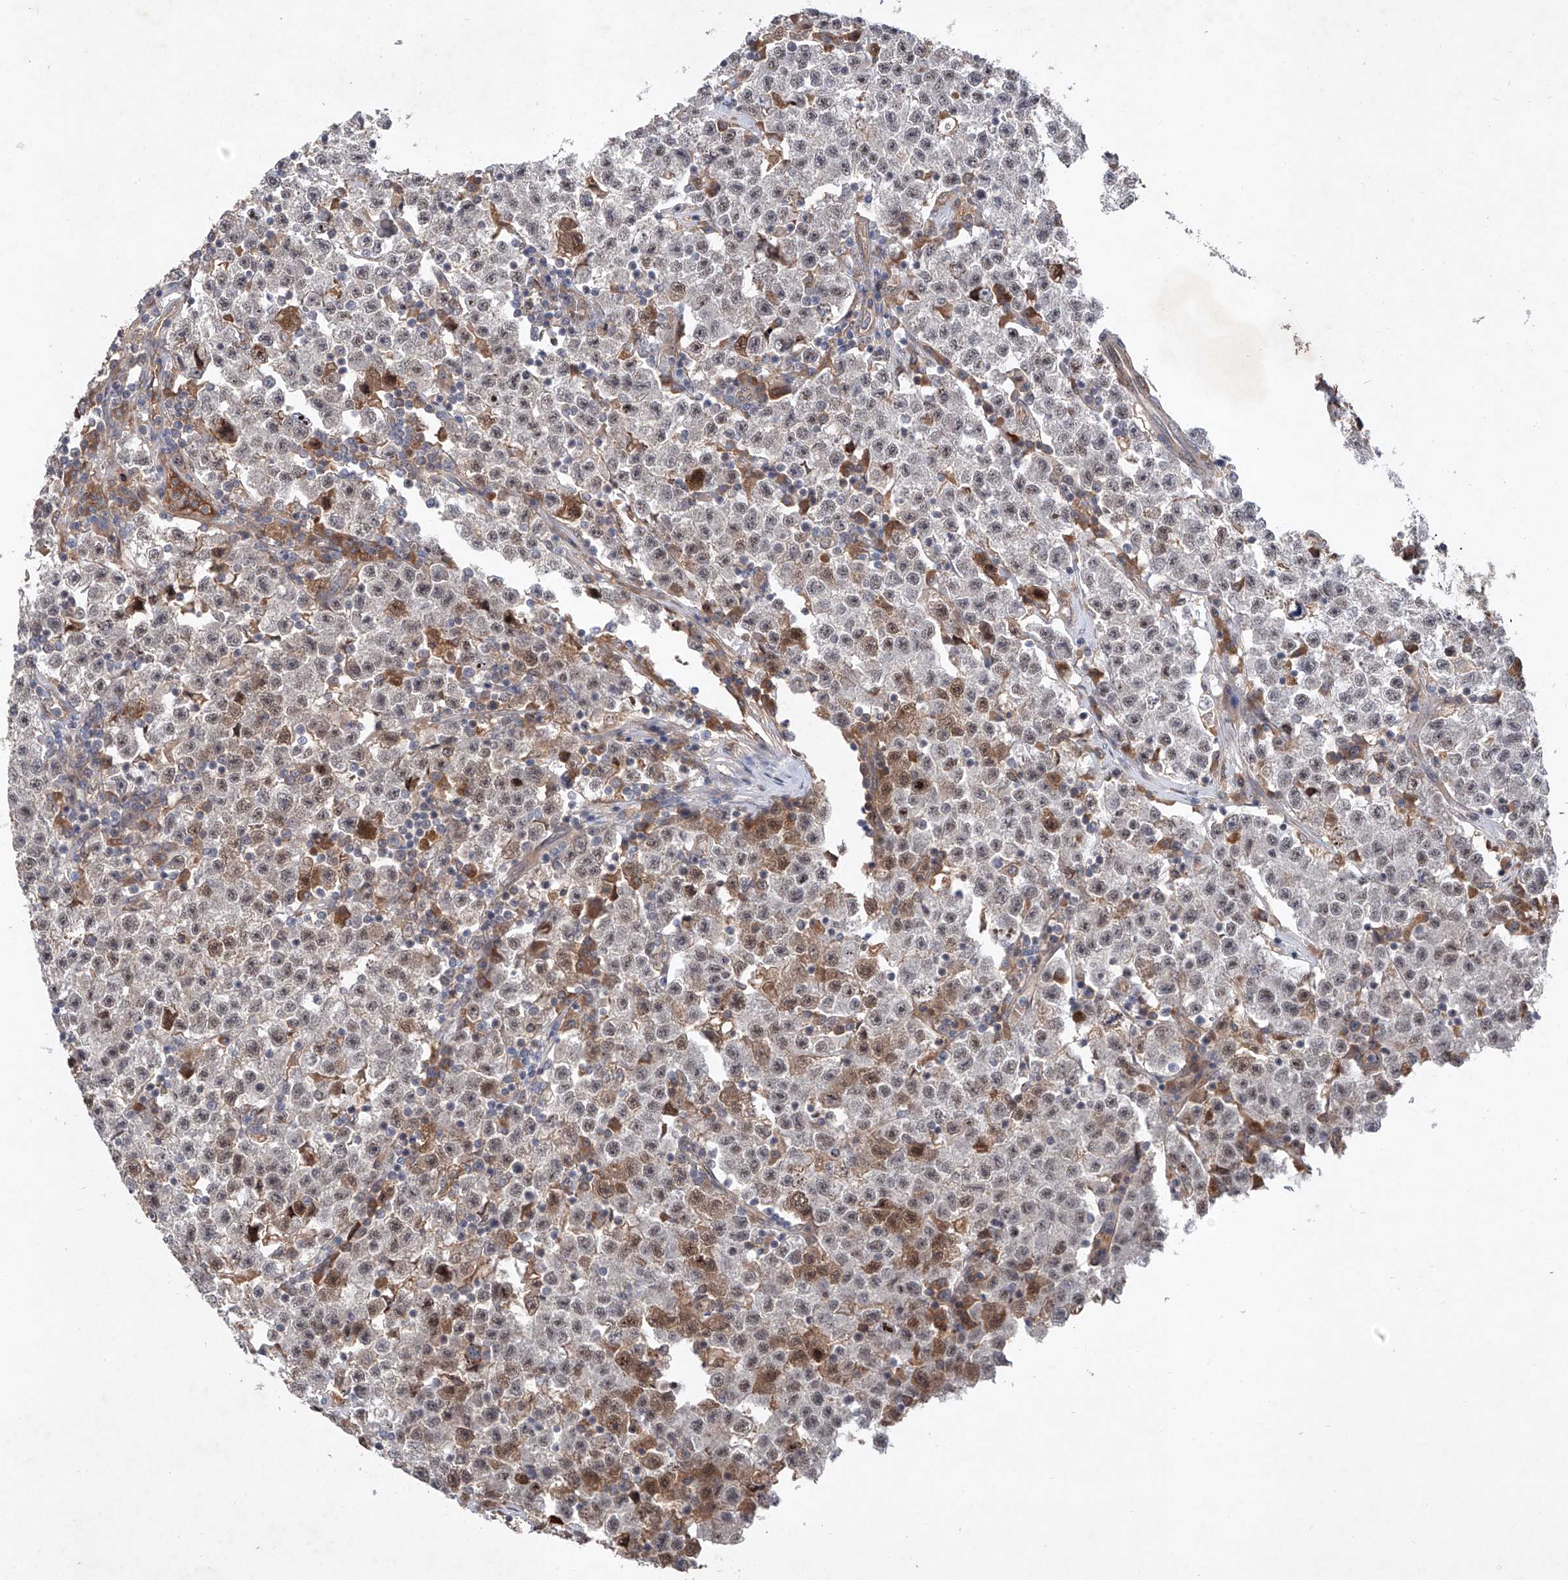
{"staining": {"intensity": "negative", "quantity": "none", "location": "none"}, "tissue": "testis cancer", "cell_type": "Tumor cells", "image_type": "cancer", "snomed": [{"axis": "morphology", "description": "Seminoma, NOS"}, {"axis": "topography", "description": "Testis"}], "caption": "DAB (3,3'-diaminobenzidine) immunohistochemical staining of human testis cancer shows no significant staining in tumor cells.", "gene": "FAM135A", "patient": {"sex": "male", "age": 22}}